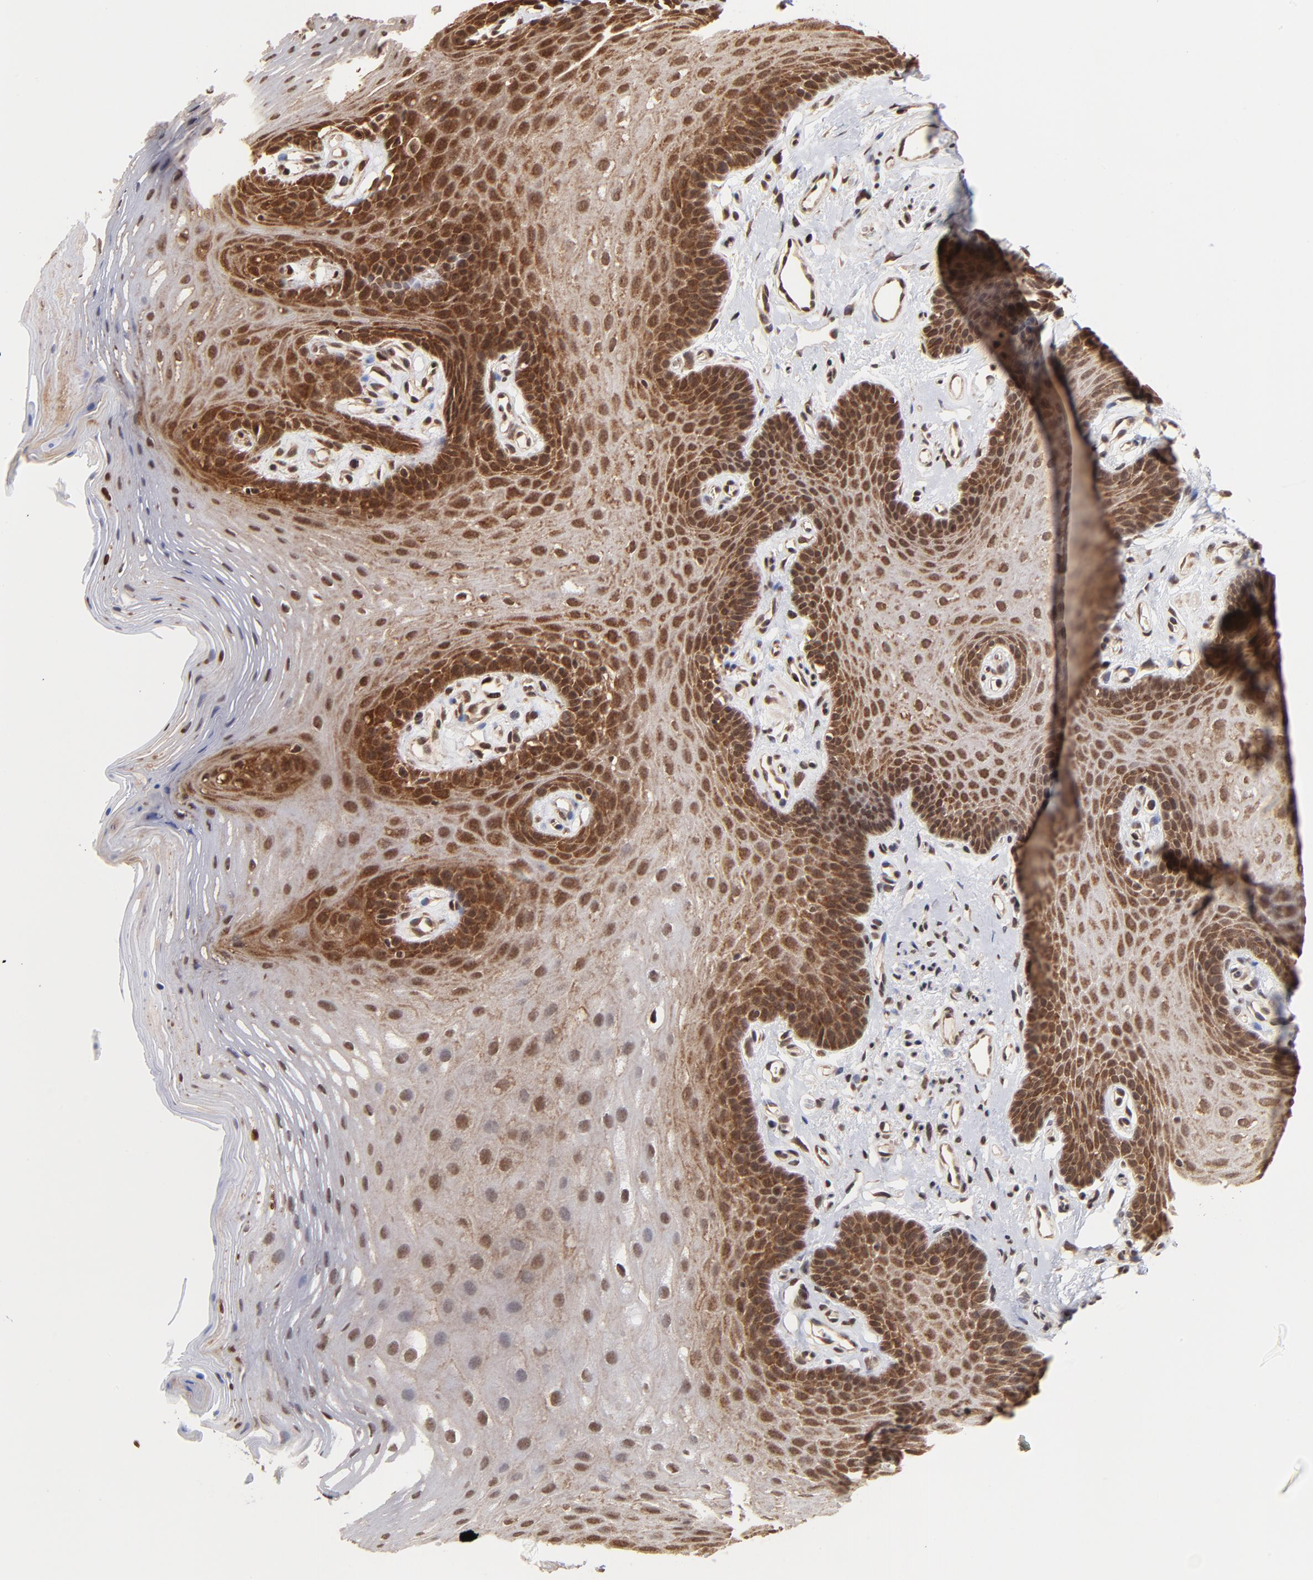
{"staining": {"intensity": "strong", "quantity": "25%-75%", "location": "cytoplasmic/membranous,nuclear"}, "tissue": "oral mucosa", "cell_type": "Squamous epithelial cells", "image_type": "normal", "snomed": [{"axis": "morphology", "description": "Normal tissue, NOS"}, {"axis": "topography", "description": "Oral tissue"}], "caption": "A photomicrograph showing strong cytoplasmic/membranous,nuclear positivity in approximately 25%-75% of squamous epithelial cells in unremarkable oral mucosa, as visualized by brown immunohistochemical staining.", "gene": "BRPF1", "patient": {"sex": "male", "age": 62}}